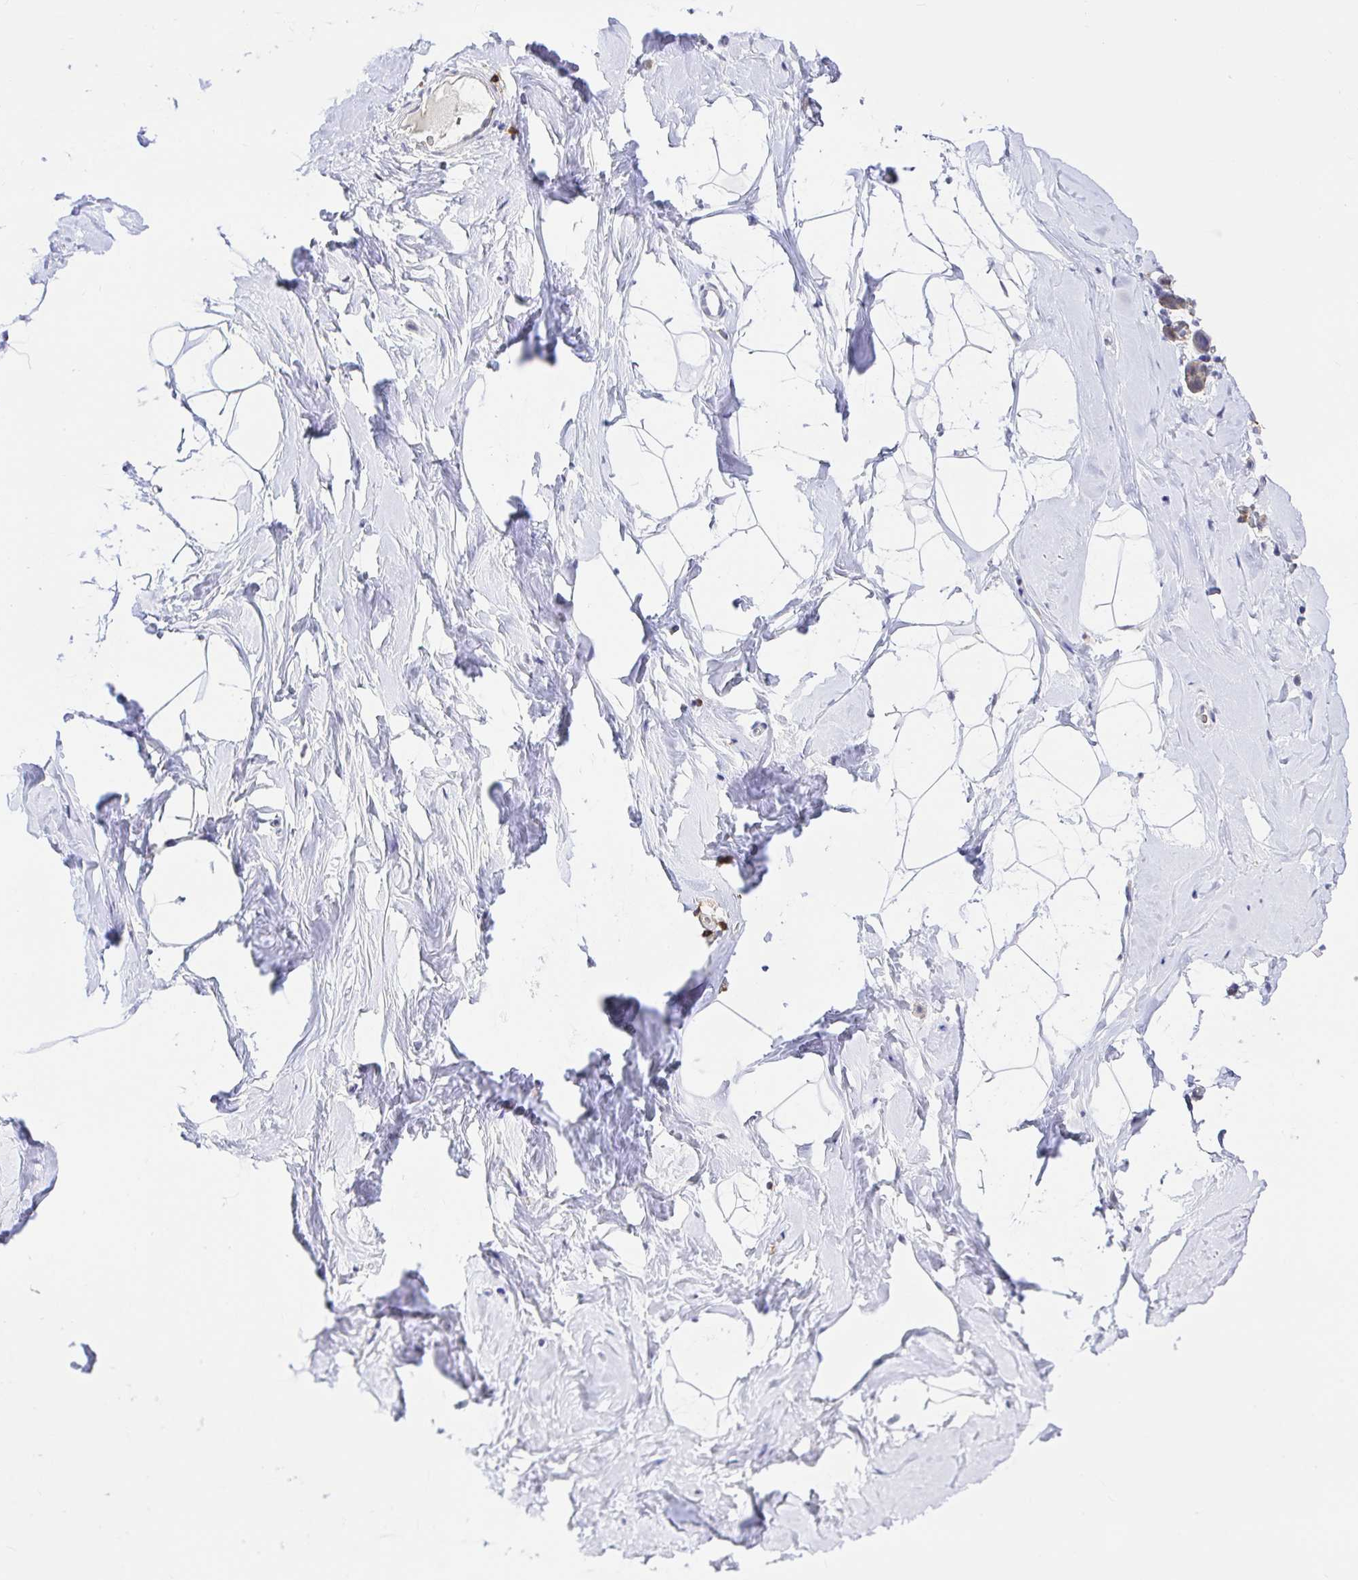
{"staining": {"intensity": "negative", "quantity": "none", "location": "none"}, "tissue": "breast", "cell_type": "Adipocytes", "image_type": "normal", "snomed": [{"axis": "morphology", "description": "Normal tissue, NOS"}, {"axis": "topography", "description": "Breast"}], "caption": "Immunohistochemical staining of benign breast demonstrates no significant expression in adipocytes.", "gene": "SKAP1", "patient": {"sex": "female", "age": 32}}